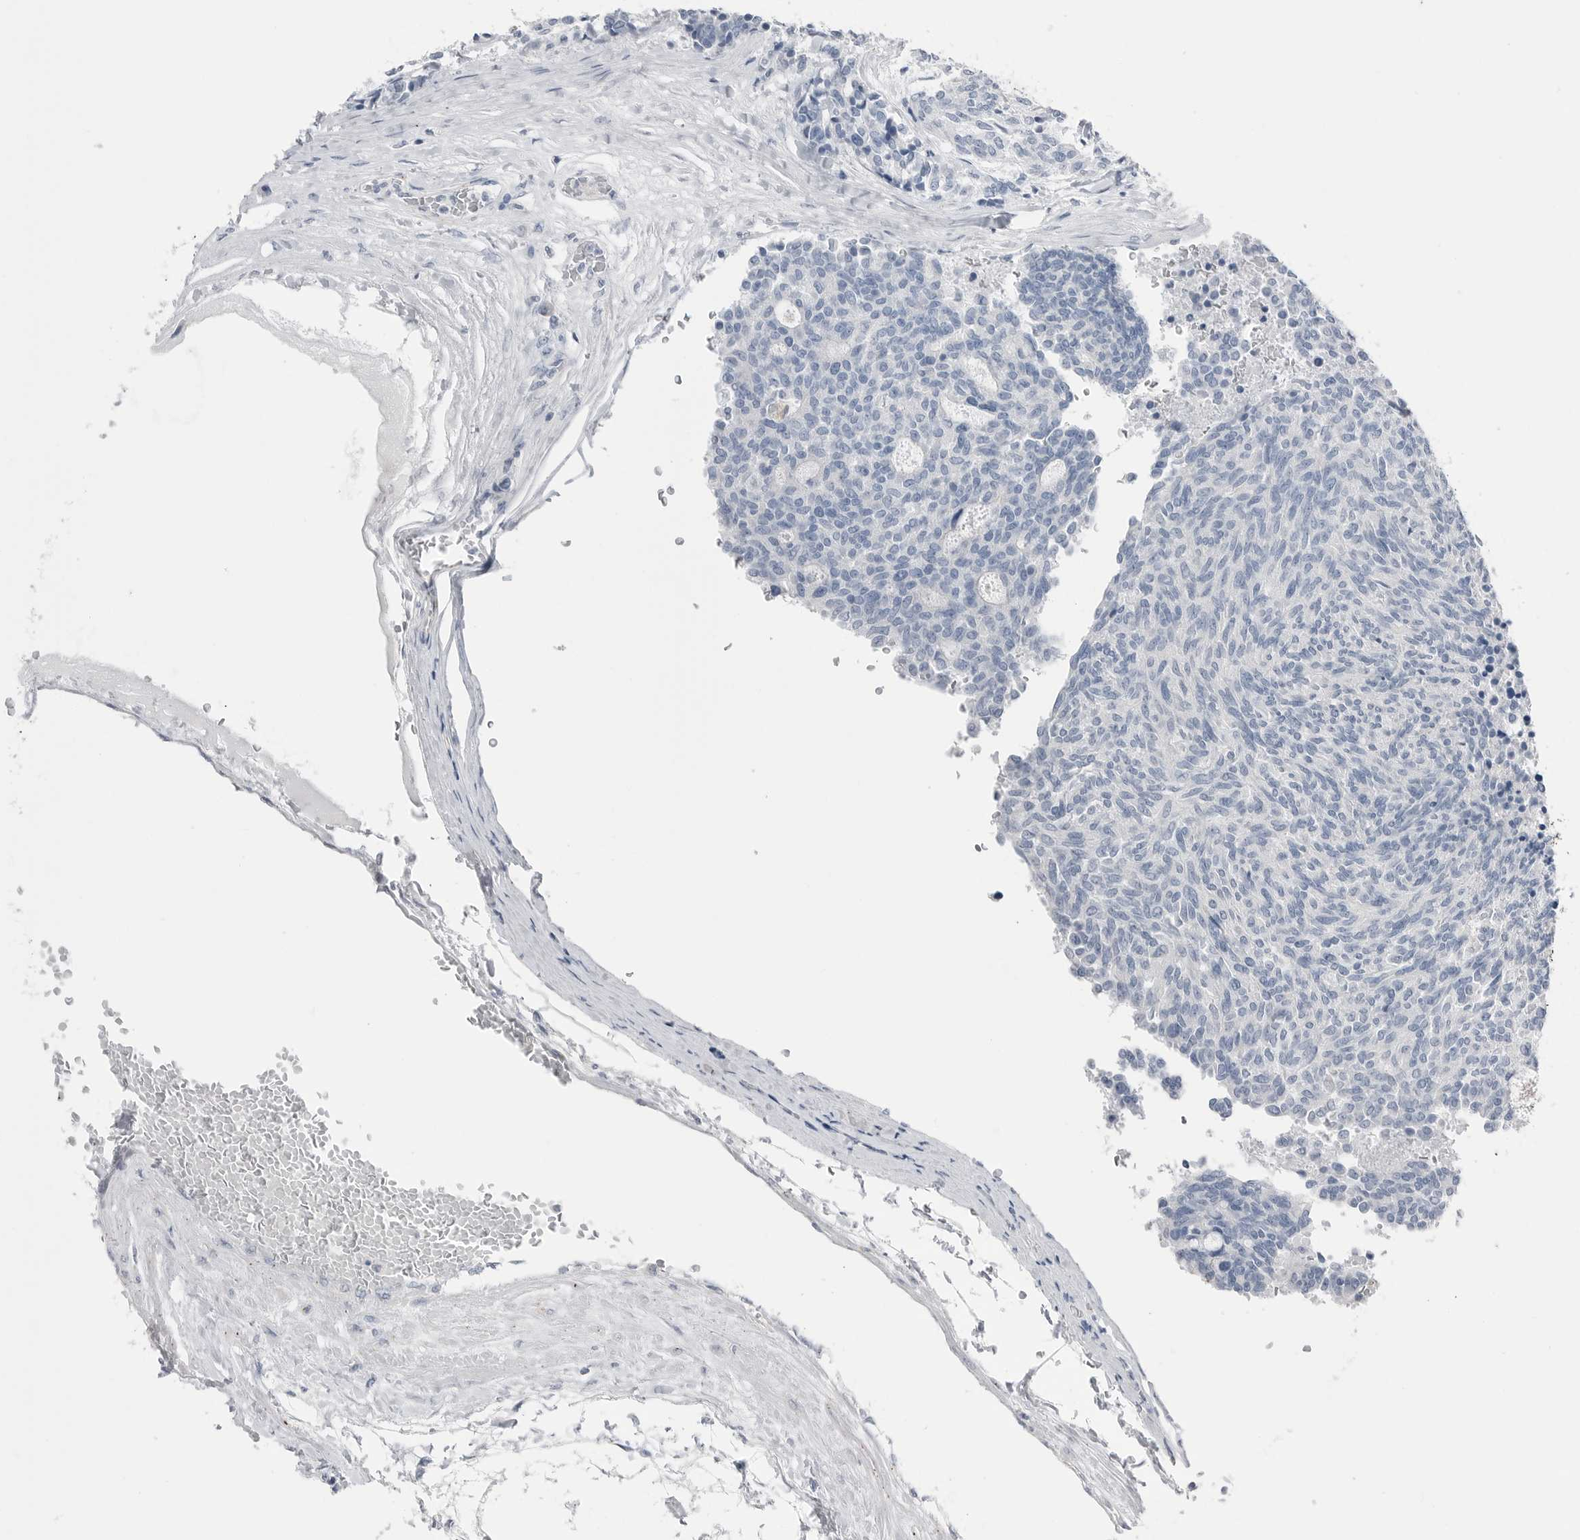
{"staining": {"intensity": "negative", "quantity": "none", "location": "none"}, "tissue": "carcinoid", "cell_type": "Tumor cells", "image_type": "cancer", "snomed": [{"axis": "morphology", "description": "Carcinoid, malignant, NOS"}, {"axis": "topography", "description": "Pancreas"}], "caption": "Tumor cells are negative for brown protein staining in carcinoid (malignant).", "gene": "ABHD12", "patient": {"sex": "female", "age": 54}}